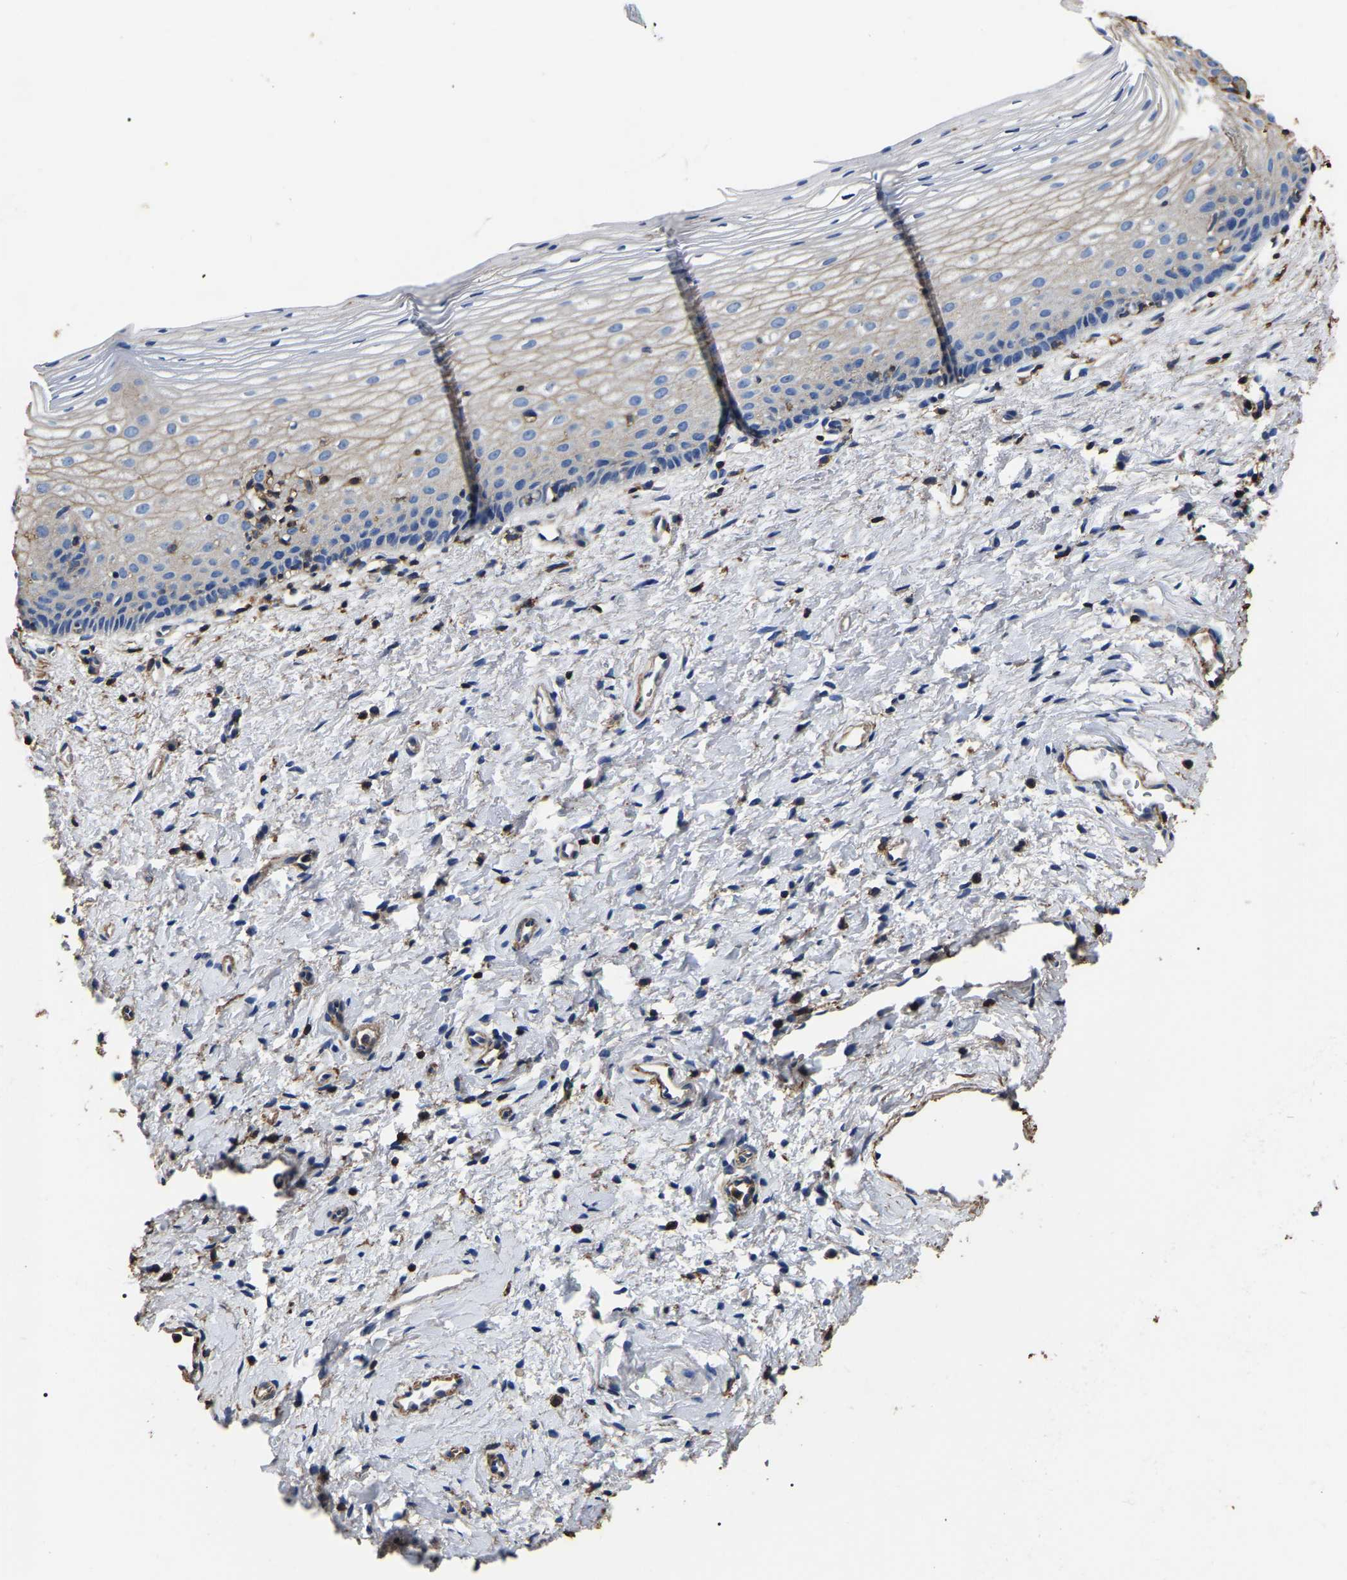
{"staining": {"intensity": "weak", "quantity": "<25%", "location": "cytoplasmic/membranous"}, "tissue": "cervix", "cell_type": "Glandular cells", "image_type": "normal", "snomed": [{"axis": "morphology", "description": "Normal tissue, NOS"}, {"axis": "topography", "description": "Cervix"}], "caption": "The histopathology image demonstrates no staining of glandular cells in normal cervix.", "gene": "ARMT1", "patient": {"sex": "female", "age": 72}}